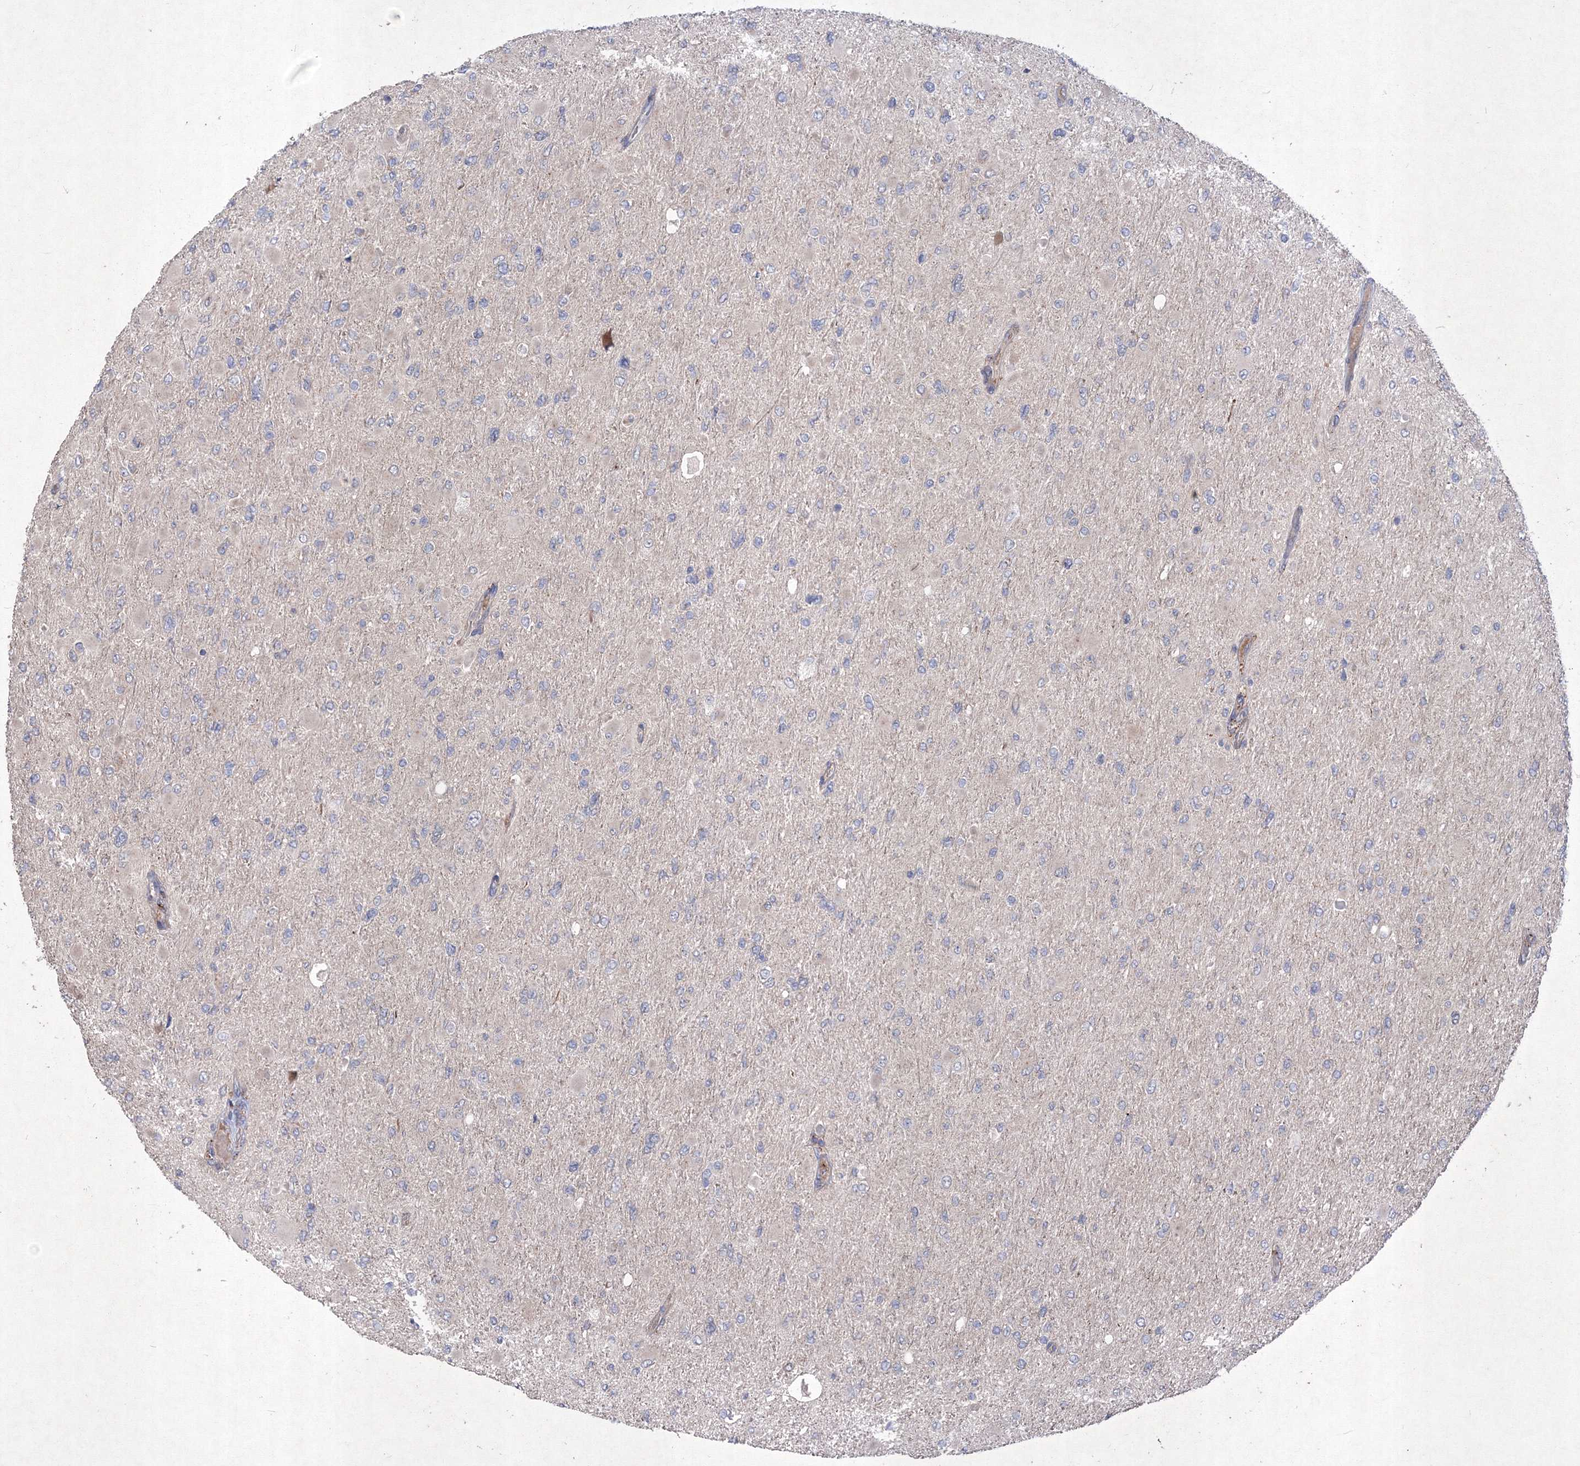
{"staining": {"intensity": "negative", "quantity": "none", "location": "none"}, "tissue": "glioma", "cell_type": "Tumor cells", "image_type": "cancer", "snomed": [{"axis": "morphology", "description": "Glioma, malignant, High grade"}, {"axis": "topography", "description": "Cerebral cortex"}], "caption": "DAB immunohistochemical staining of glioma displays no significant positivity in tumor cells.", "gene": "MTRF1L", "patient": {"sex": "female", "age": 36}}